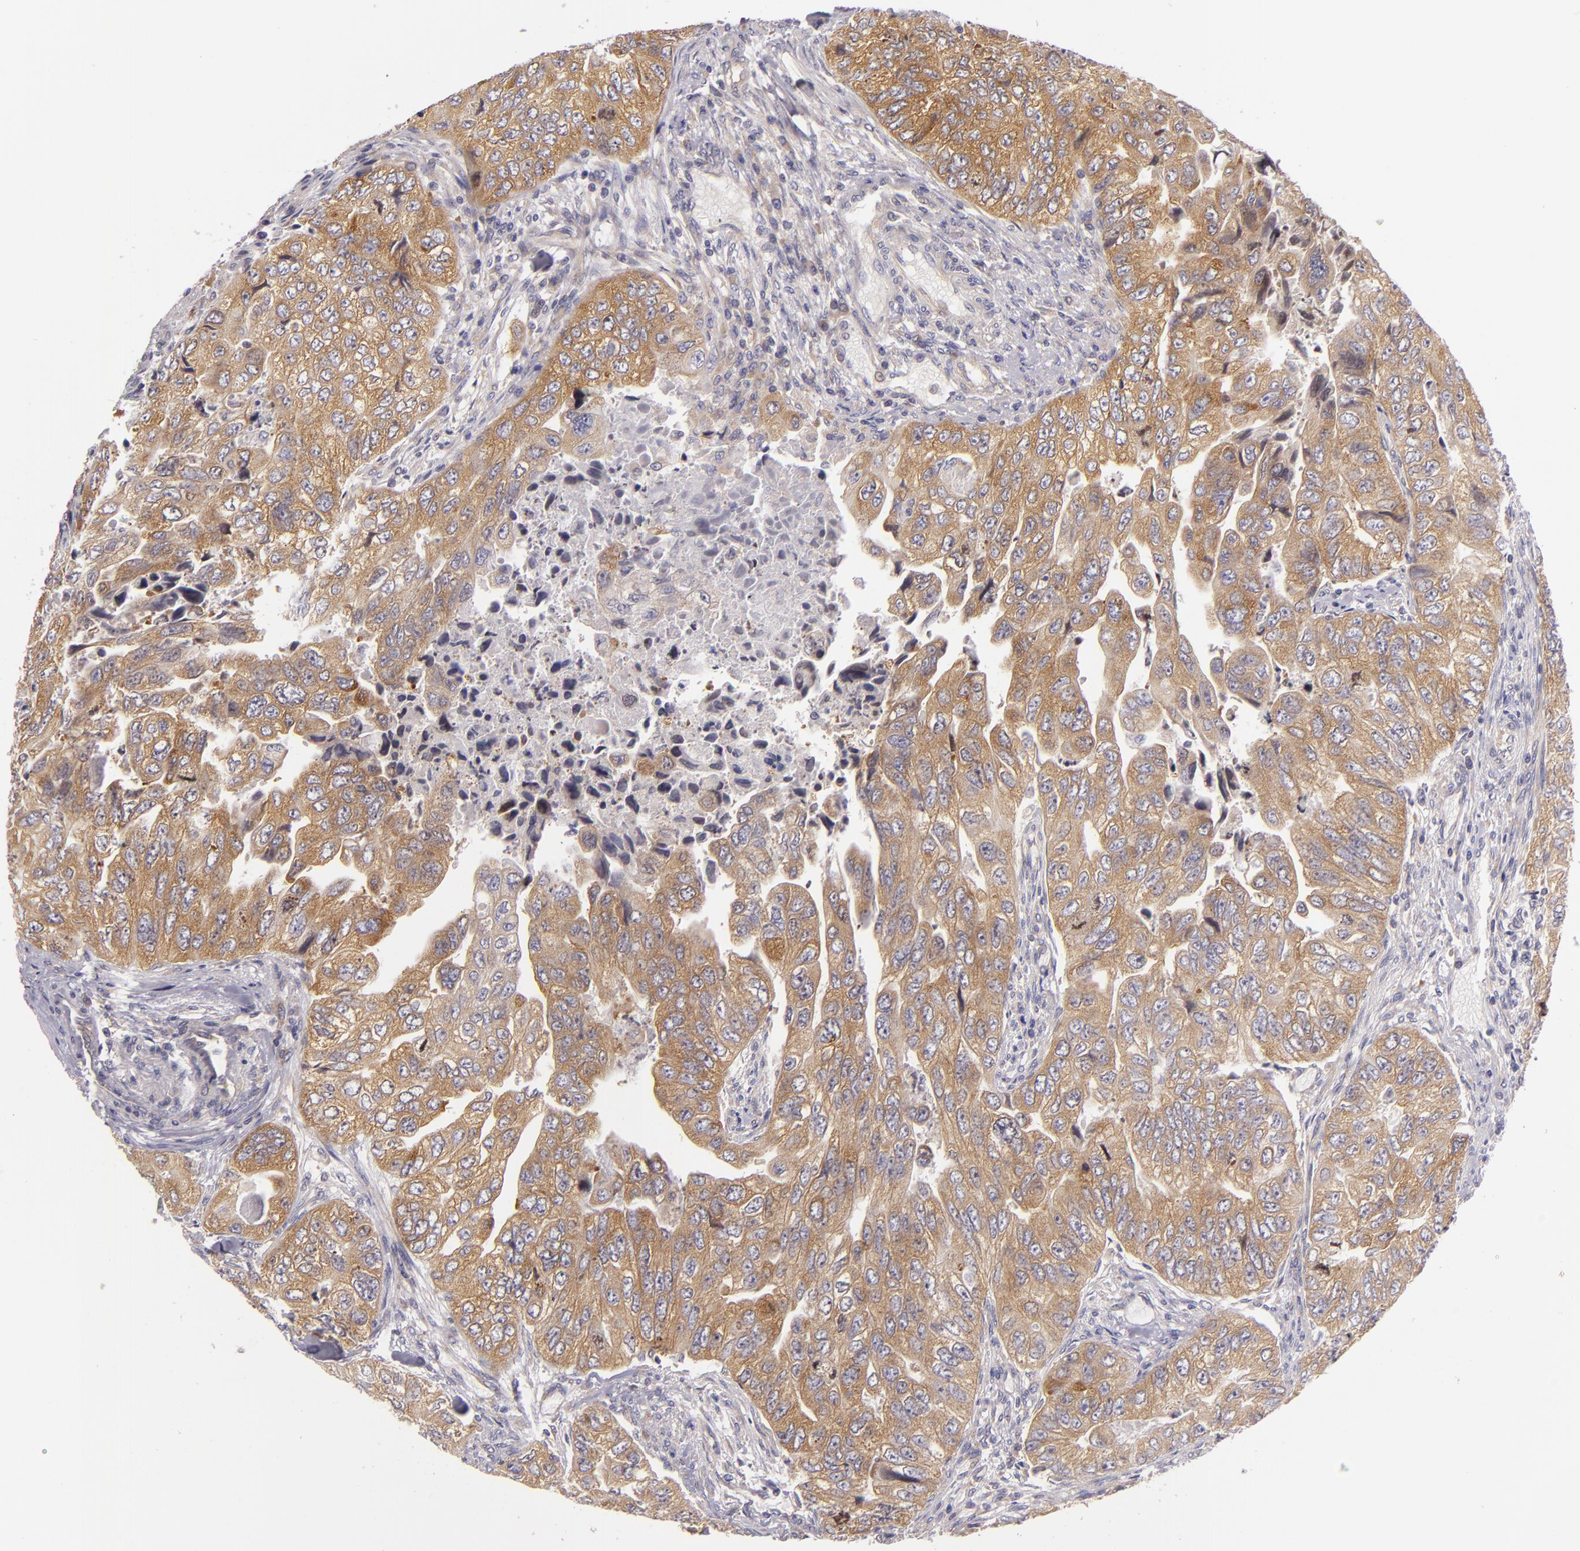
{"staining": {"intensity": "moderate", "quantity": ">75%", "location": "cytoplasmic/membranous"}, "tissue": "colorectal cancer", "cell_type": "Tumor cells", "image_type": "cancer", "snomed": [{"axis": "morphology", "description": "Adenocarcinoma, NOS"}, {"axis": "topography", "description": "Colon"}], "caption": "Tumor cells demonstrate medium levels of moderate cytoplasmic/membranous expression in approximately >75% of cells in colorectal cancer (adenocarcinoma). (DAB IHC, brown staining for protein, blue staining for nuclei).", "gene": "UPF3B", "patient": {"sex": "female", "age": 11}}